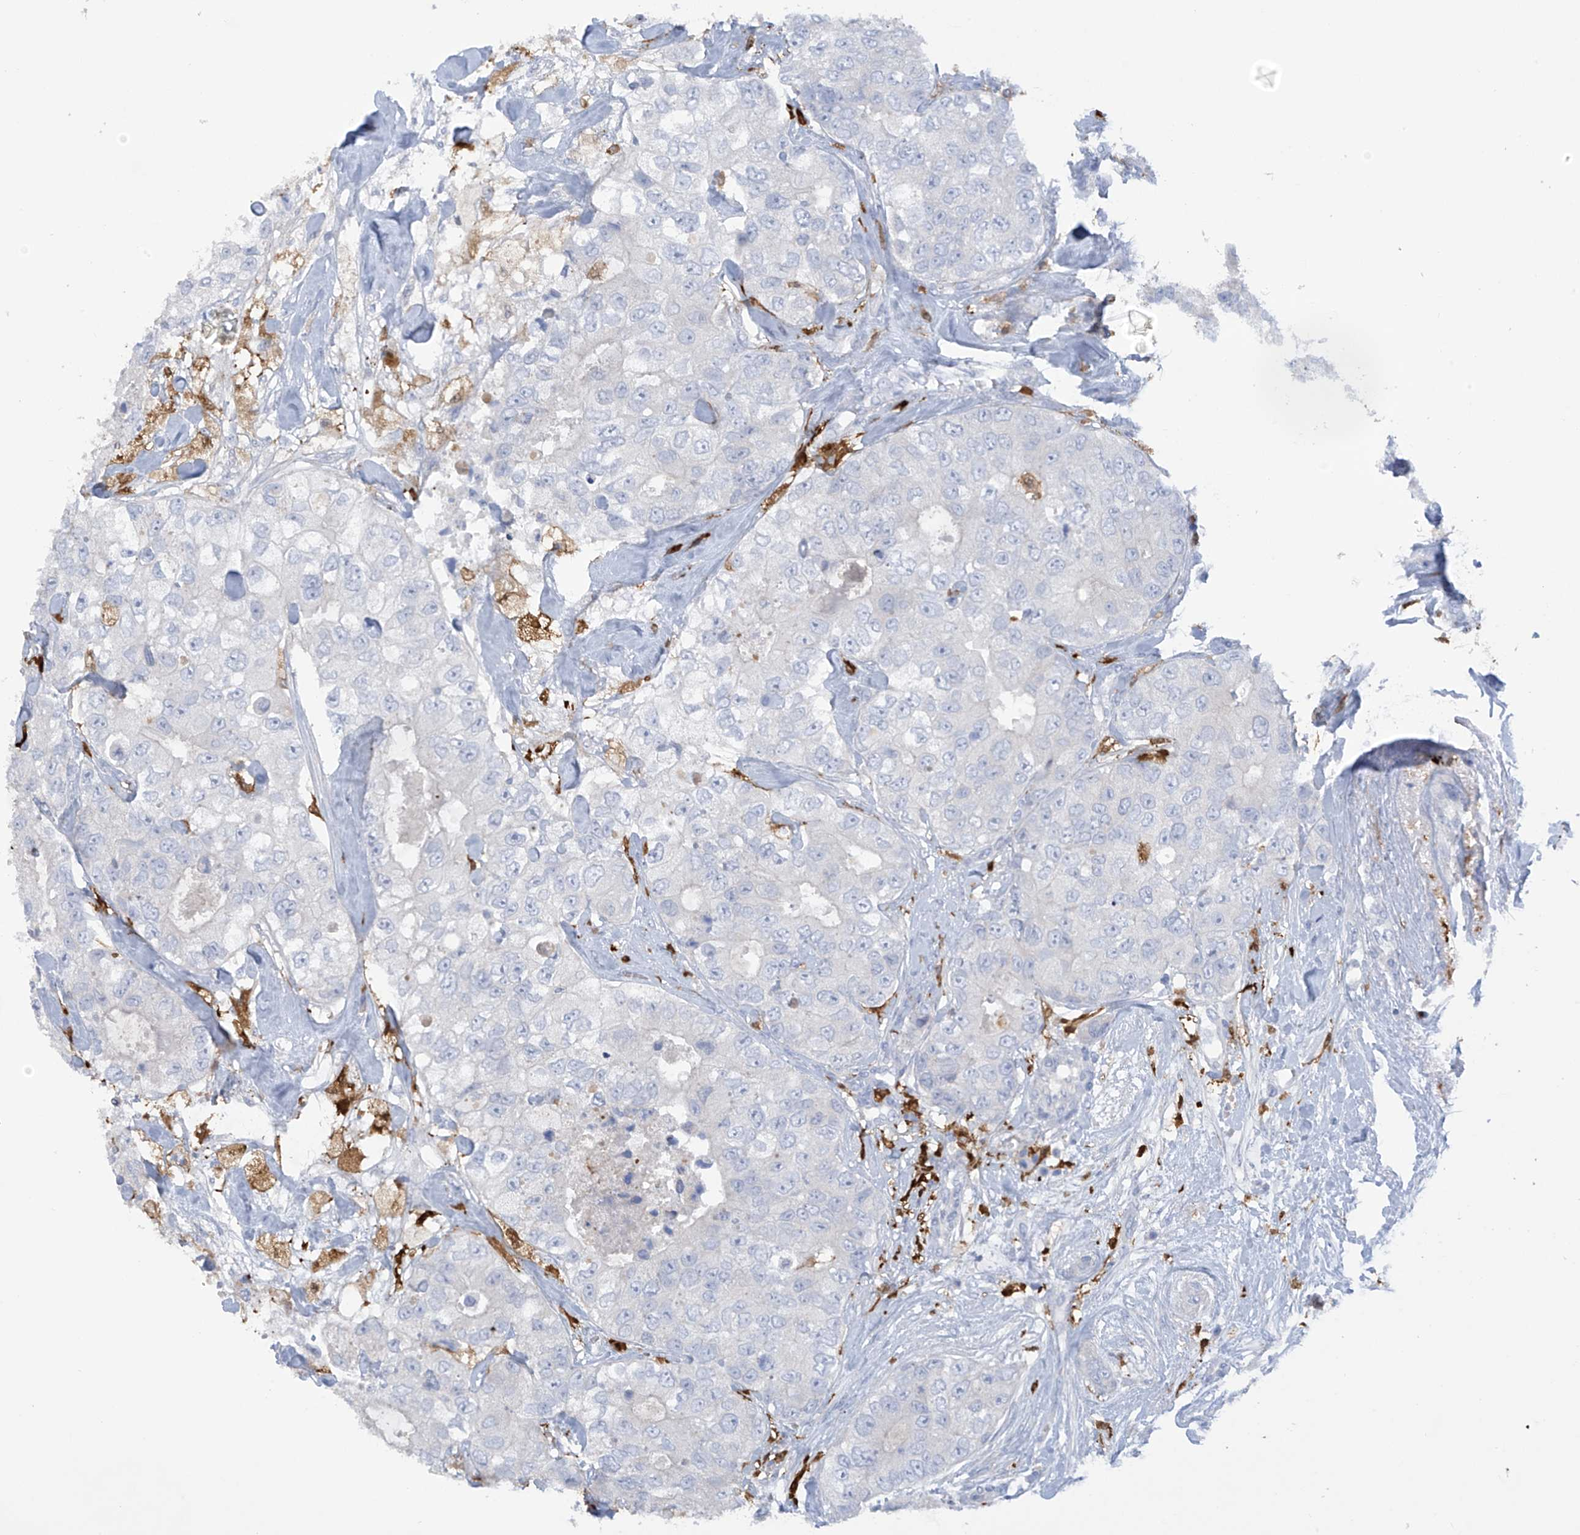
{"staining": {"intensity": "negative", "quantity": "none", "location": "none"}, "tissue": "breast cancer", "cell_type": "Tumor cells", "image_type": "cancer", "snomed": [{"axis": "morphology", "description": "Duct carcinoma"}, {"axis": "topography", "description": "Breast"}], "caption": "IHC of human breast cancer demonstrates no staining in tumor cells.", "gene": "TRMT2B", "patient": {"sex": "female", "age": 62}}